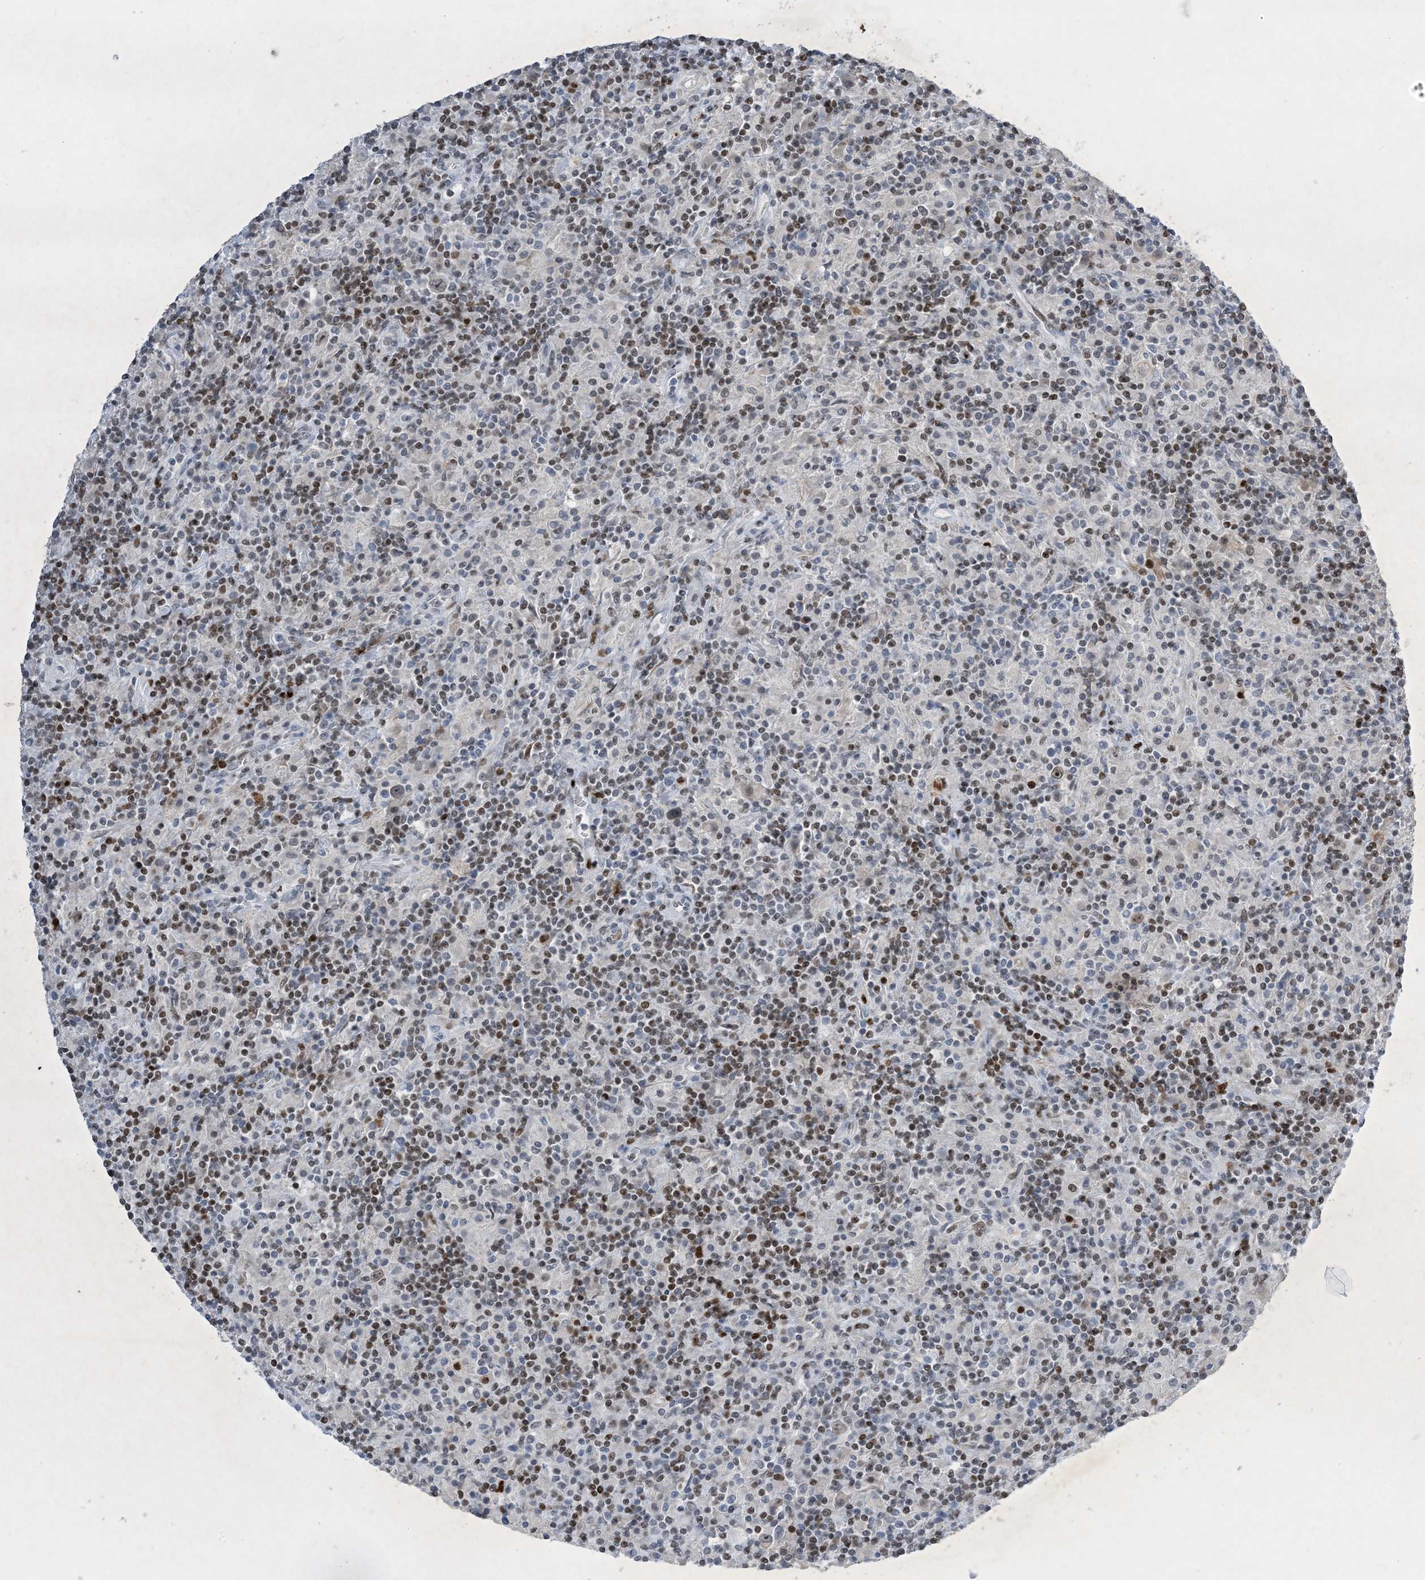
{"staining": {"intensity": "moderate", "quantity": "<25%", "location": "nuclear"}, "tissue": "lymphoma", "cell_type": "Tumor cells", "image_type": "cancer", "snomed": [{"axis": "morphology", "description": "Hodgkin's disease, NOS"}, {"axis": "topography", "description": "Lymph node"}], "caption": "Protein staining reveals moderate nuclear expression in approximately <25% of tumor cells in lymphoma. The staining was performed using DAB (3,3'-diaminobenzidine), with brown indicating positive protein expression. Nuclei are stained blue with hematoxylin.", "gene": "SLC25A53", "patient": {"sex": "male", "age": 70}}